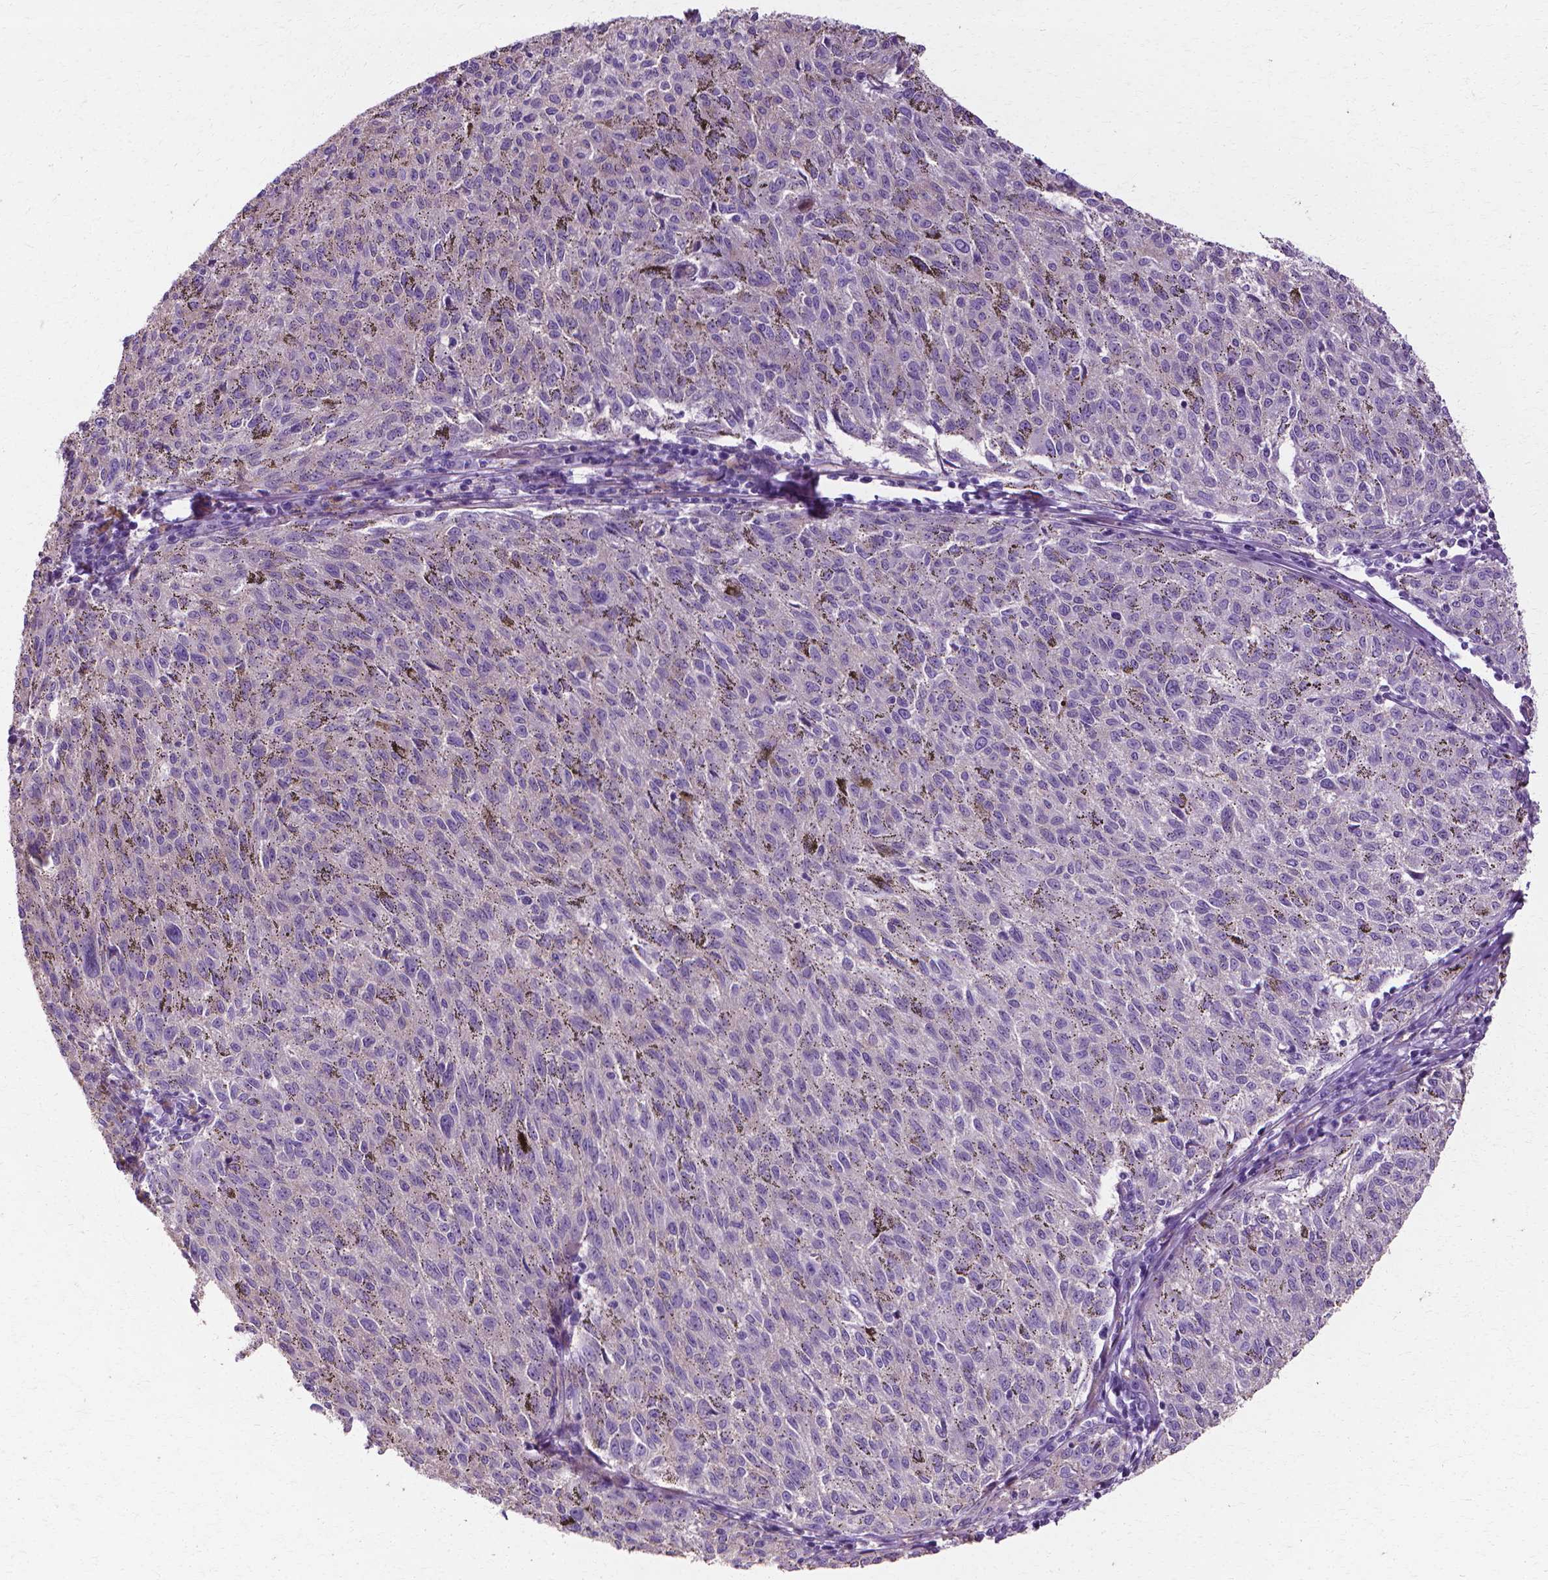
{"staining": {"intensity": "negative", "quantity": "none", "location": "none"}, "tissue": "melanoma", "cell_type": "Tumor cells", "image_type": "cancer", "snomed": [{"axis": "morphology", "description": "Malignant melanoma, NOS"}, {"axis": "topography", "description": "Skin"}], "caption": "DAB (3,3'-diaminobenzidine) immunohistochemical staining of human melanoma demonstrates no significant positivity in tumor cells. (Brightfield microscopy of DAB IHC at high magnification).", "gene": "CFAP157", "patient": {"sex": "female", "age": 72}}